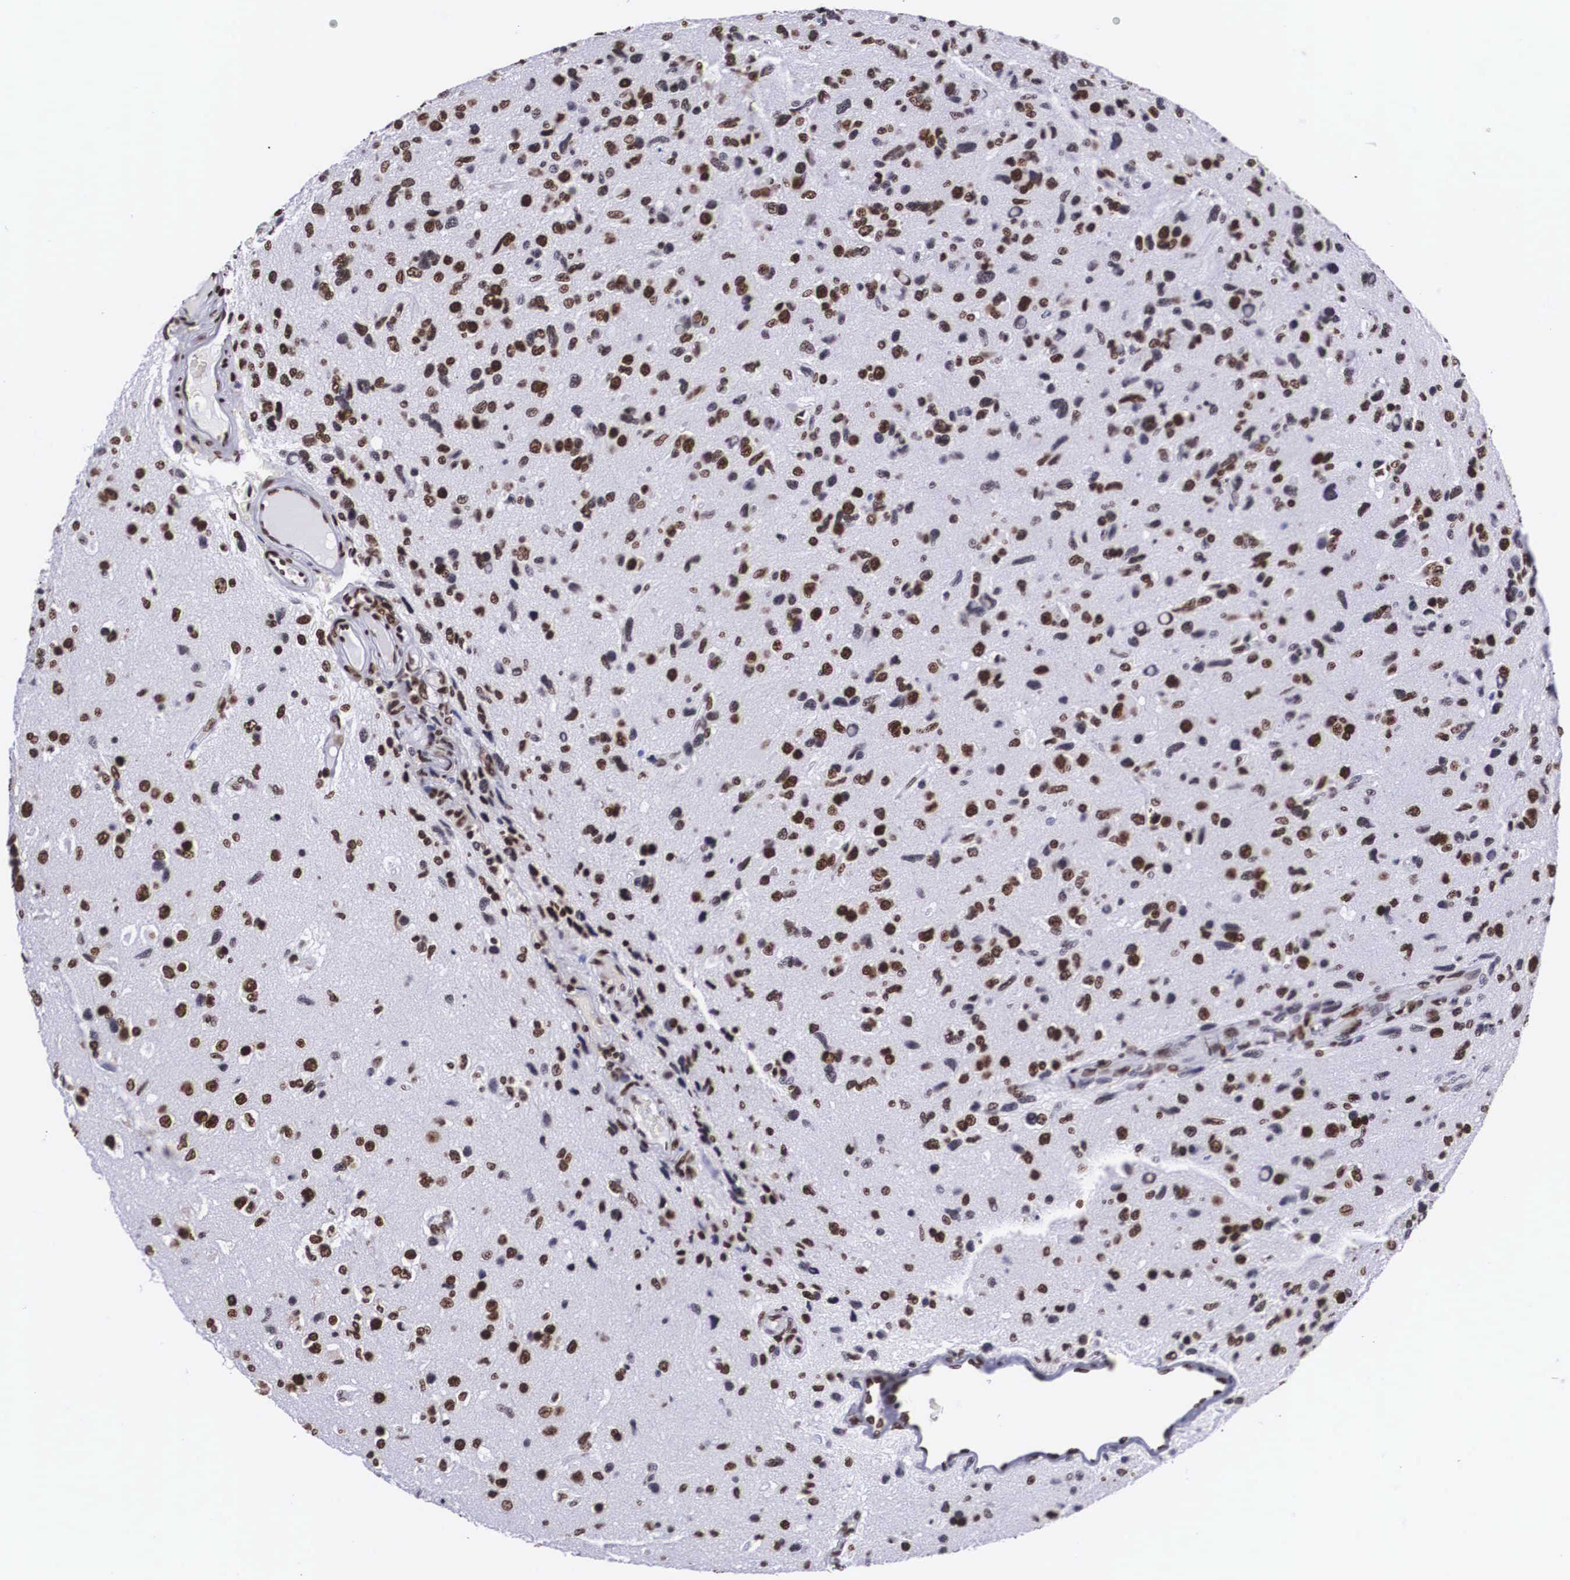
{"staining": {"intensity": "strong", "quantity": ">75%", "location": "nuclear"}, "tissue": "glioma", "cell_type": "Tumor cells", "image_type": "cancer", "snomed": [{"axis": "morphology", "description": "Glioma, malignant, High grade"}, {"axis": "topography", "description": "Brain"}], "caption": "IHC (DAB) staining of glioma displays strong nuclear protein expression in approximately >75% of tumor cells.", "gene": "MECP2", "patient": {"sex": "male", "age": 77}}